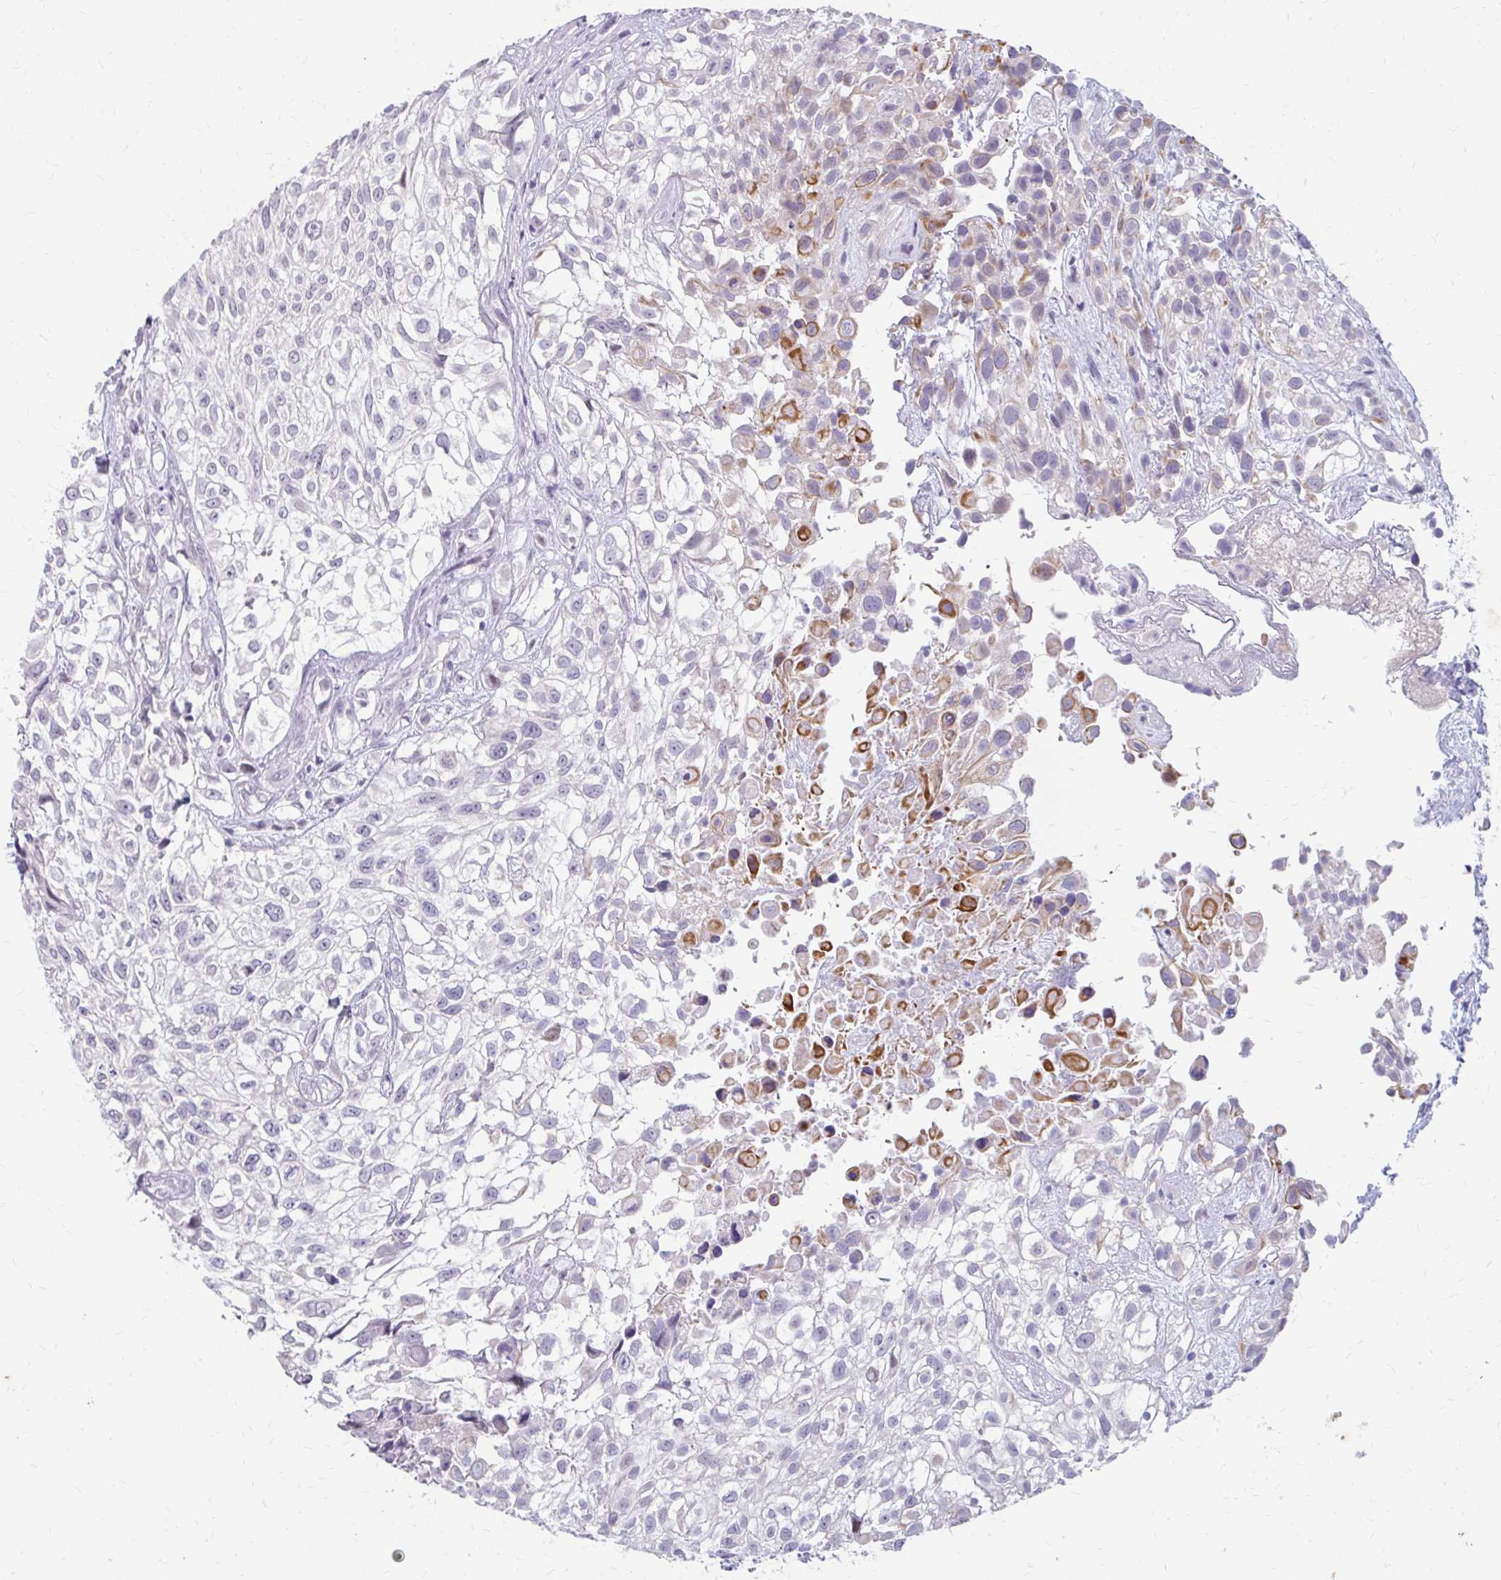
{"staining": {"intensity": "moderate", "quantity": "<25%", "location": "cytoplasmic/membranous"}, "tissue": "urothelial cancer", "cell_type": "Tumor cells", "image_type": "cancer", "snomed": [{"axis": "morphology", "description": "Urothelial carcinoma, High grade"}, {"axis": "topography", "description": "Urinary bladder"}], "caption": "DAB immunohistochemical staining of human urothelial cancer exhibits moderate cytoplasmic/membranous protein expression in about <25% of tumor cells.", "gene": "RGS16", "patient": {"sex": "male", "age": 56}}